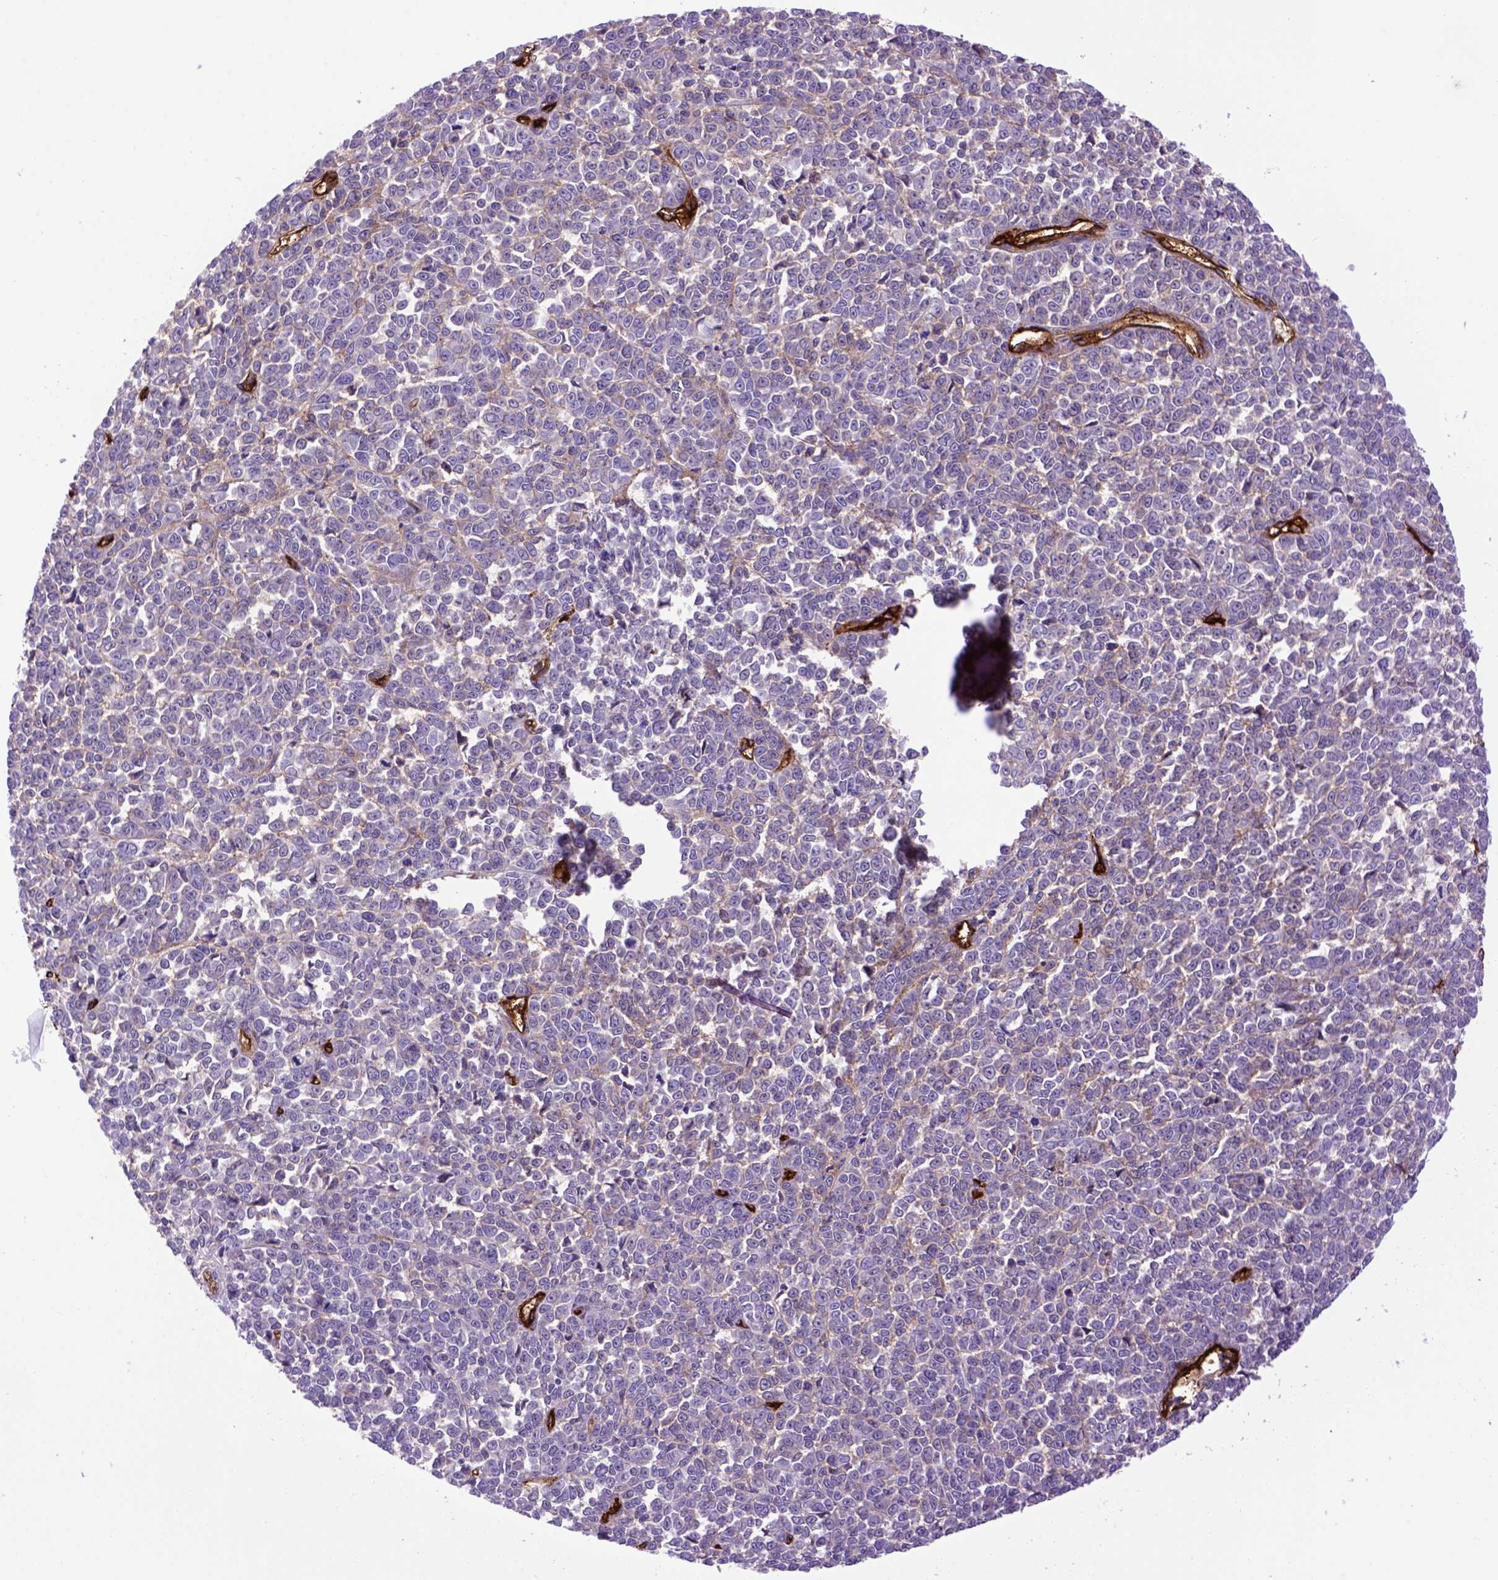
{"staining": {"intensity": "negative", "quantity": "none", "location": "none"}, "tissue": "melanoma", "cell_type": "Tumor cells", "image_type": "cancer", "snomed": [{"axis": "morphology", "description": "Malignant melanoma, NOS"}, {"axis": "topography", "description": "Skin"}], "caption": "High power microscopy image of an IHC image of malignant melanoma, revealing no significant staining in tumor cells.", "gene": "ENG", "patient": {"sex": "female", "age": 95}}